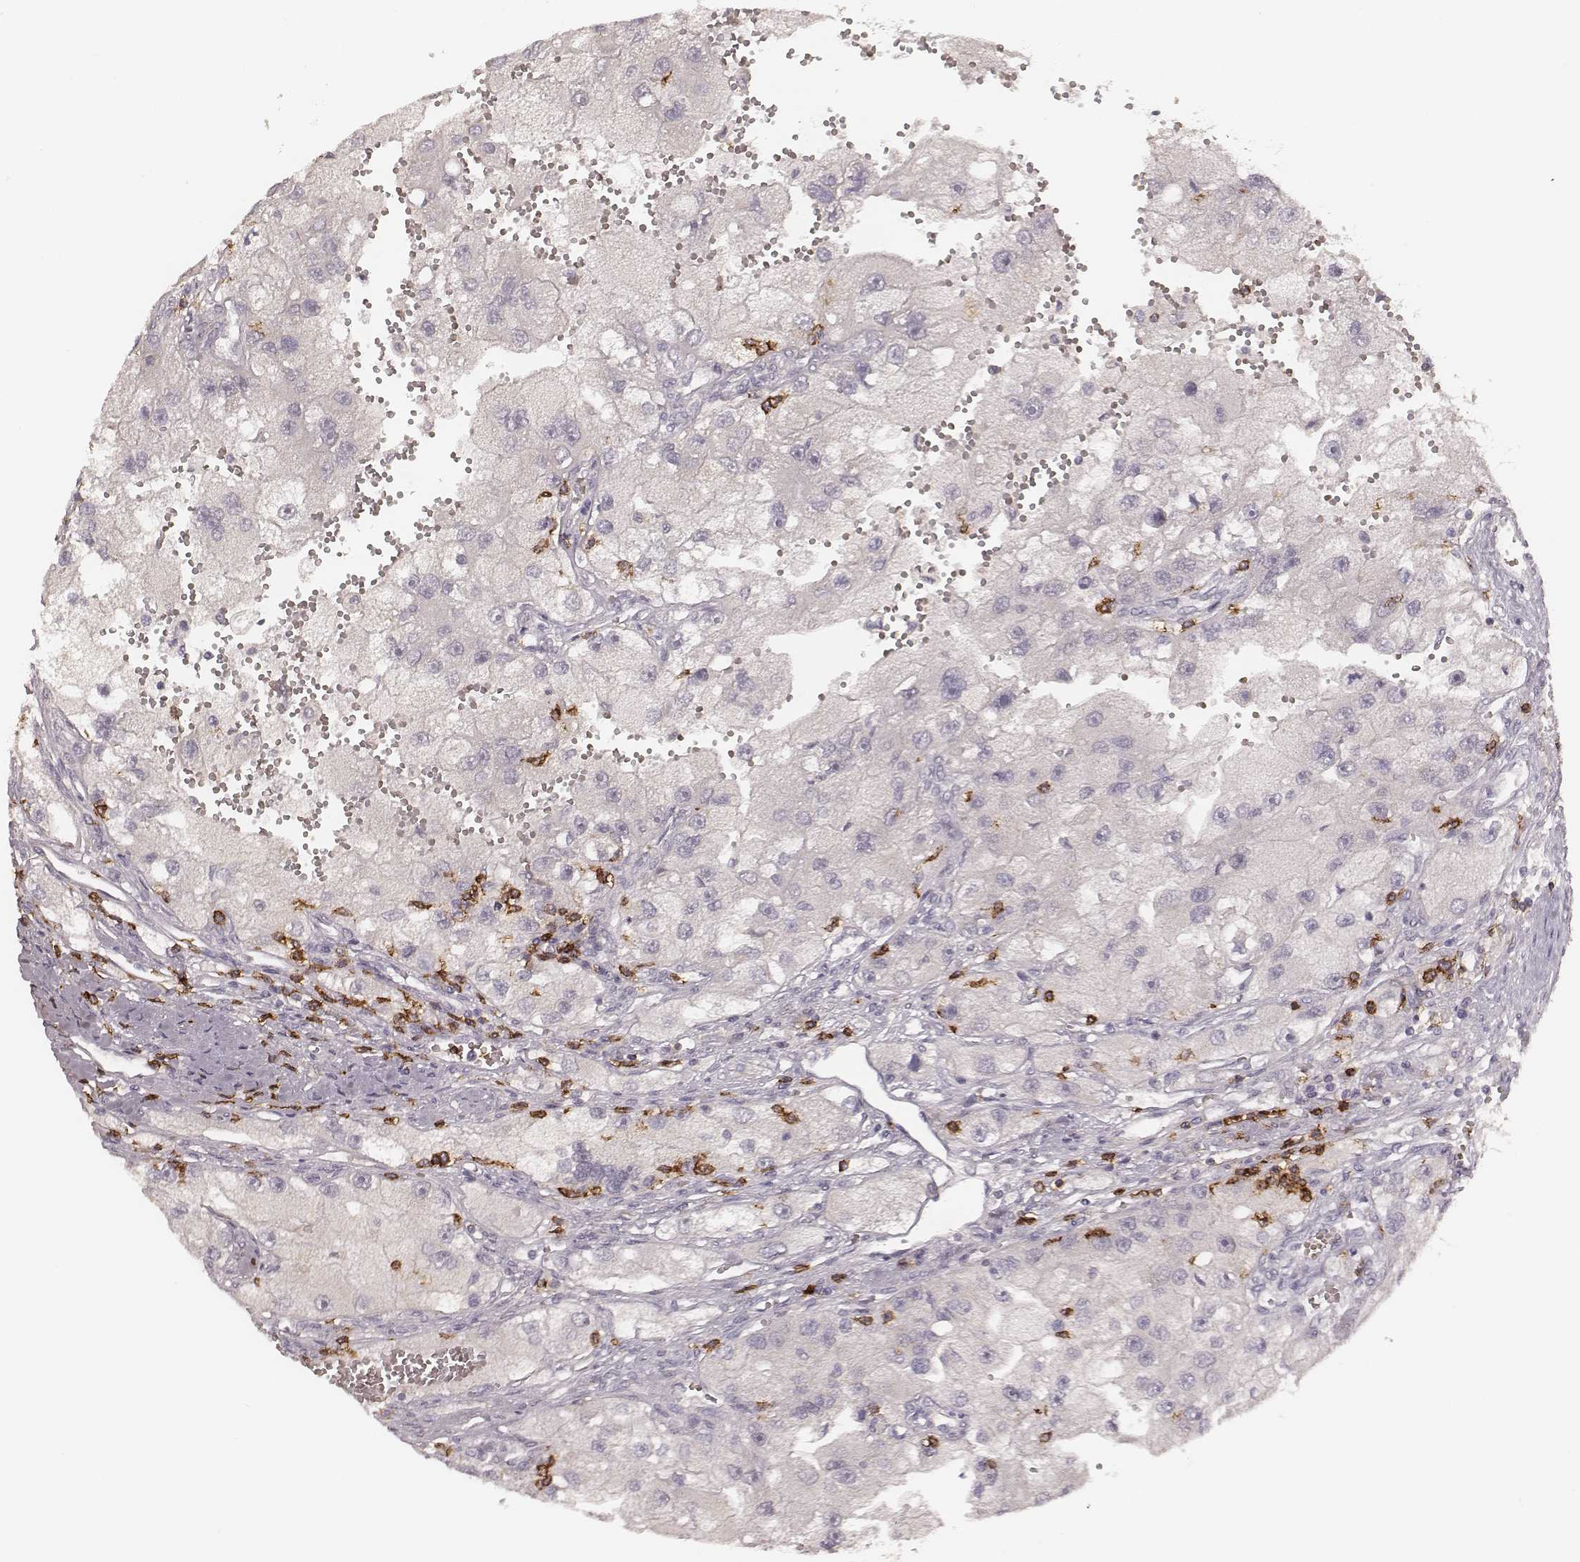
{"staining": {"intensity": "negative", "quantity": "none", "location": "none"}, "tissue": "renal cancer", "cell_type": "Tumor cells", "image_type": "cancer", "snomed": [{"axis": "morphology", "description": "Adenocarcinoma, NOS"}, {"axis": "topography", "description": "Kidney"}], "caption": "High power microscopy histopathology image of an immunohistochemistry photomicrograph of adenocarcinoma (renal), revealing no significant staining in tumor cells.", "gene": "CD8A", "patient": {"sex": "male", "age": 63}}